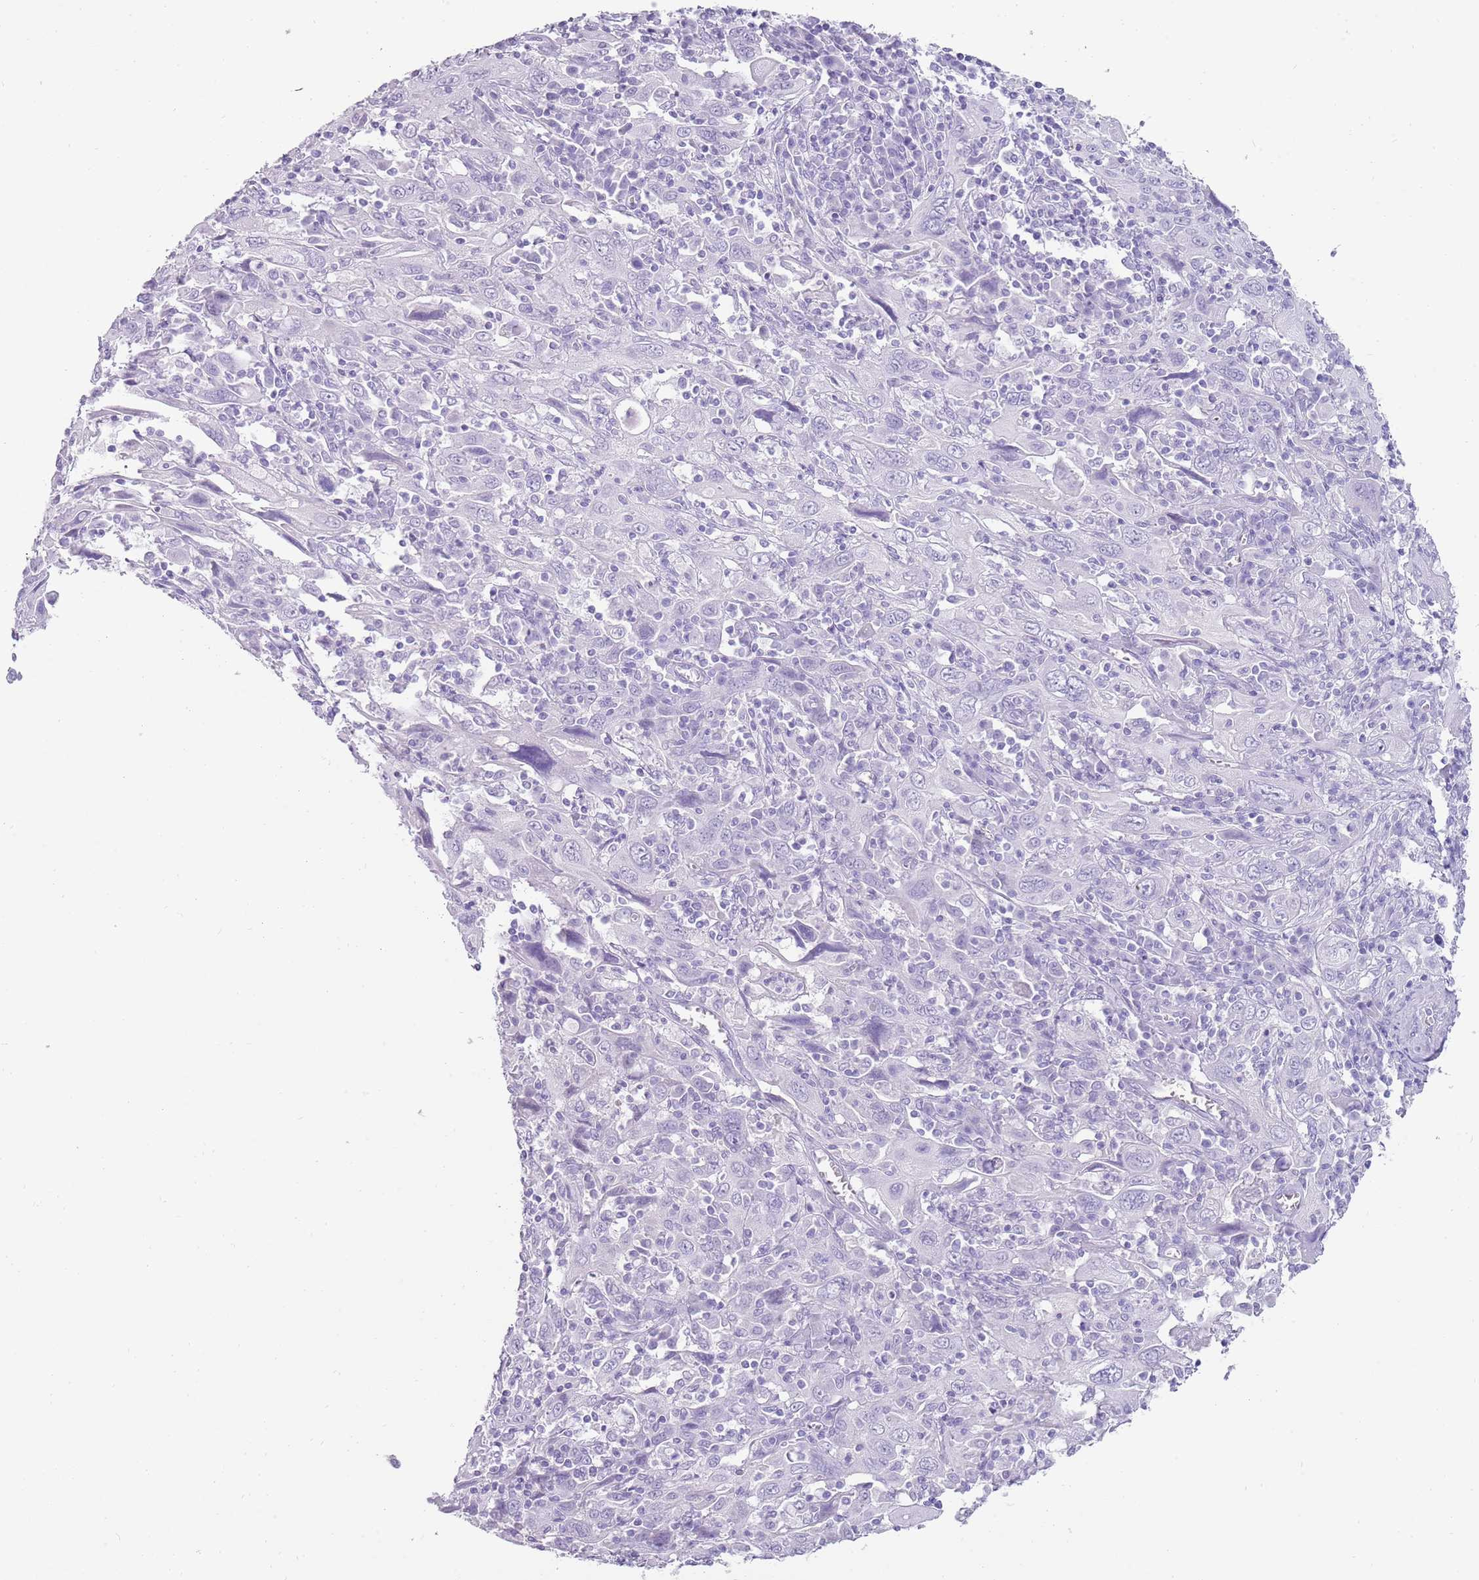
{"staining": {"intensity": "negative", "quantity": "none", "location": "none"}, "tissue": "cervical cancer", "cell_type": "Tumor cells", "image_type": "cancer", "snomed": [{"axis": "morphology", "description": "Squamous cell carcinoma, NOS"}, {"axis": "topography", "description": "Cervix"}], "caption": "High power microscopy photomicrograph of an immunohistochemistry histopathology image of cervical squamous cell carcinoma, revealing no significant expression in tumor cells.", "gene": "NBPF3", "patient": {"sex": "female", "age": 46}}